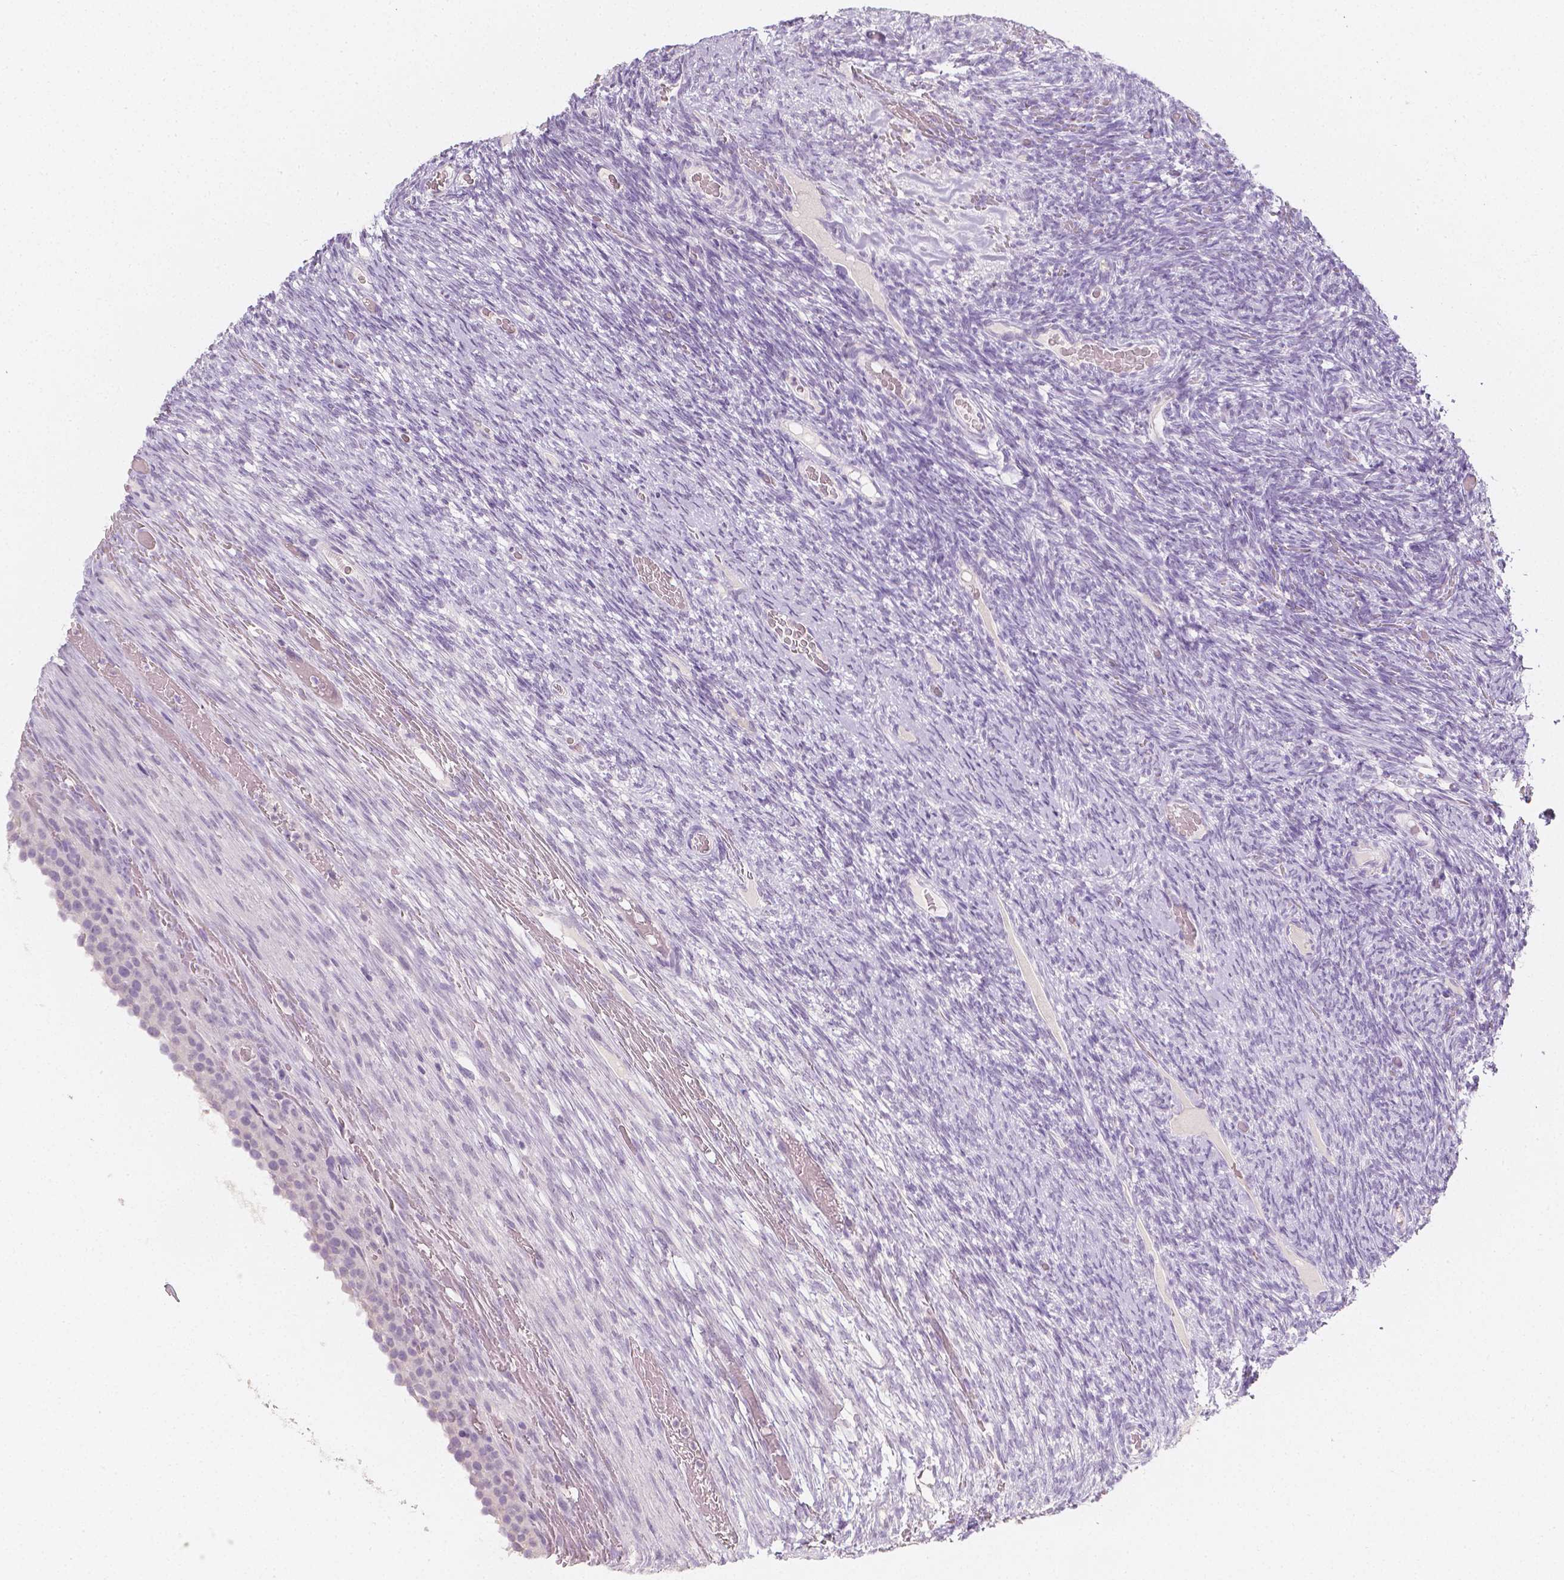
{"staining": {"intensity": "negative", "quantity": "none", "location": "none"}, "tissue": "ovary", "cell_type": "Ovarian stroma cells", "image_type": "normal", "snomed": [{"axis": "morphology", "description": "Normal tissue, NOS"}, {"axis": "topography", "description": "Ovary"}], "caption": "Micrograph shows no protein staining in ovarian stroma cells of unremarkable ovary.", "gene": "HNF1B", "patient": {"sex": "female", "age": 34}}